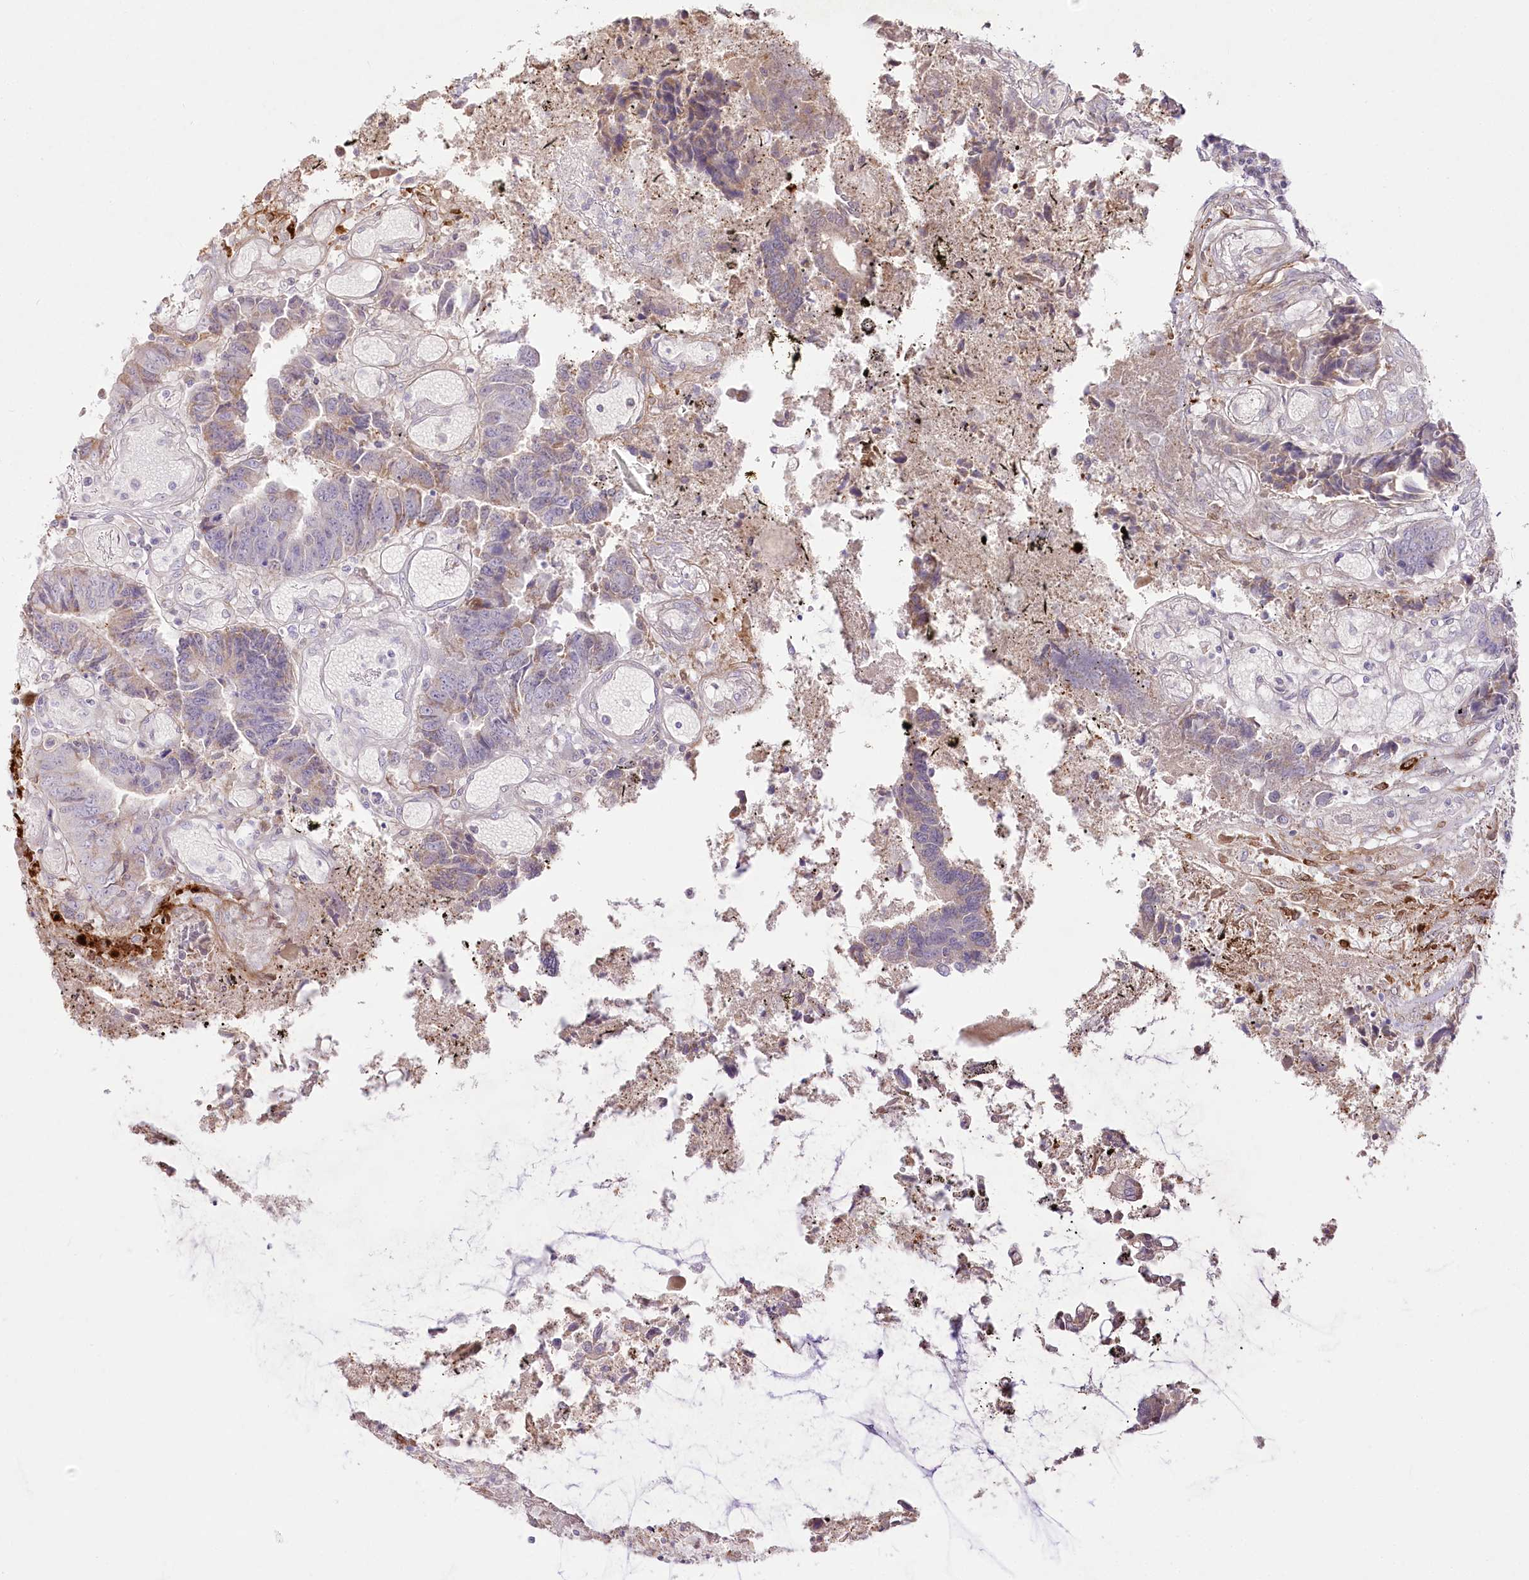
{"staining": {"intensity": "moderate", "quantity": "<25%", "location": "cytoplasmic/membranous"}, "tissue": "colorectal cancer", "cell_type": "Tumor cells", "image_type": "cancer", "snomed": [{"axis": "morphology", "description": "Adenocarcinoma, NOS"}, {"axis": "topography", "description": "Rectum"}], "caption": "Tumor cells display low levels of moderate cytoplasmic/membranous expression in approximately <25% of cells in adenocarcinoma (colorectal).", "gene": "LRRC14B", "patient": {"sex": "male", "age": 84}}